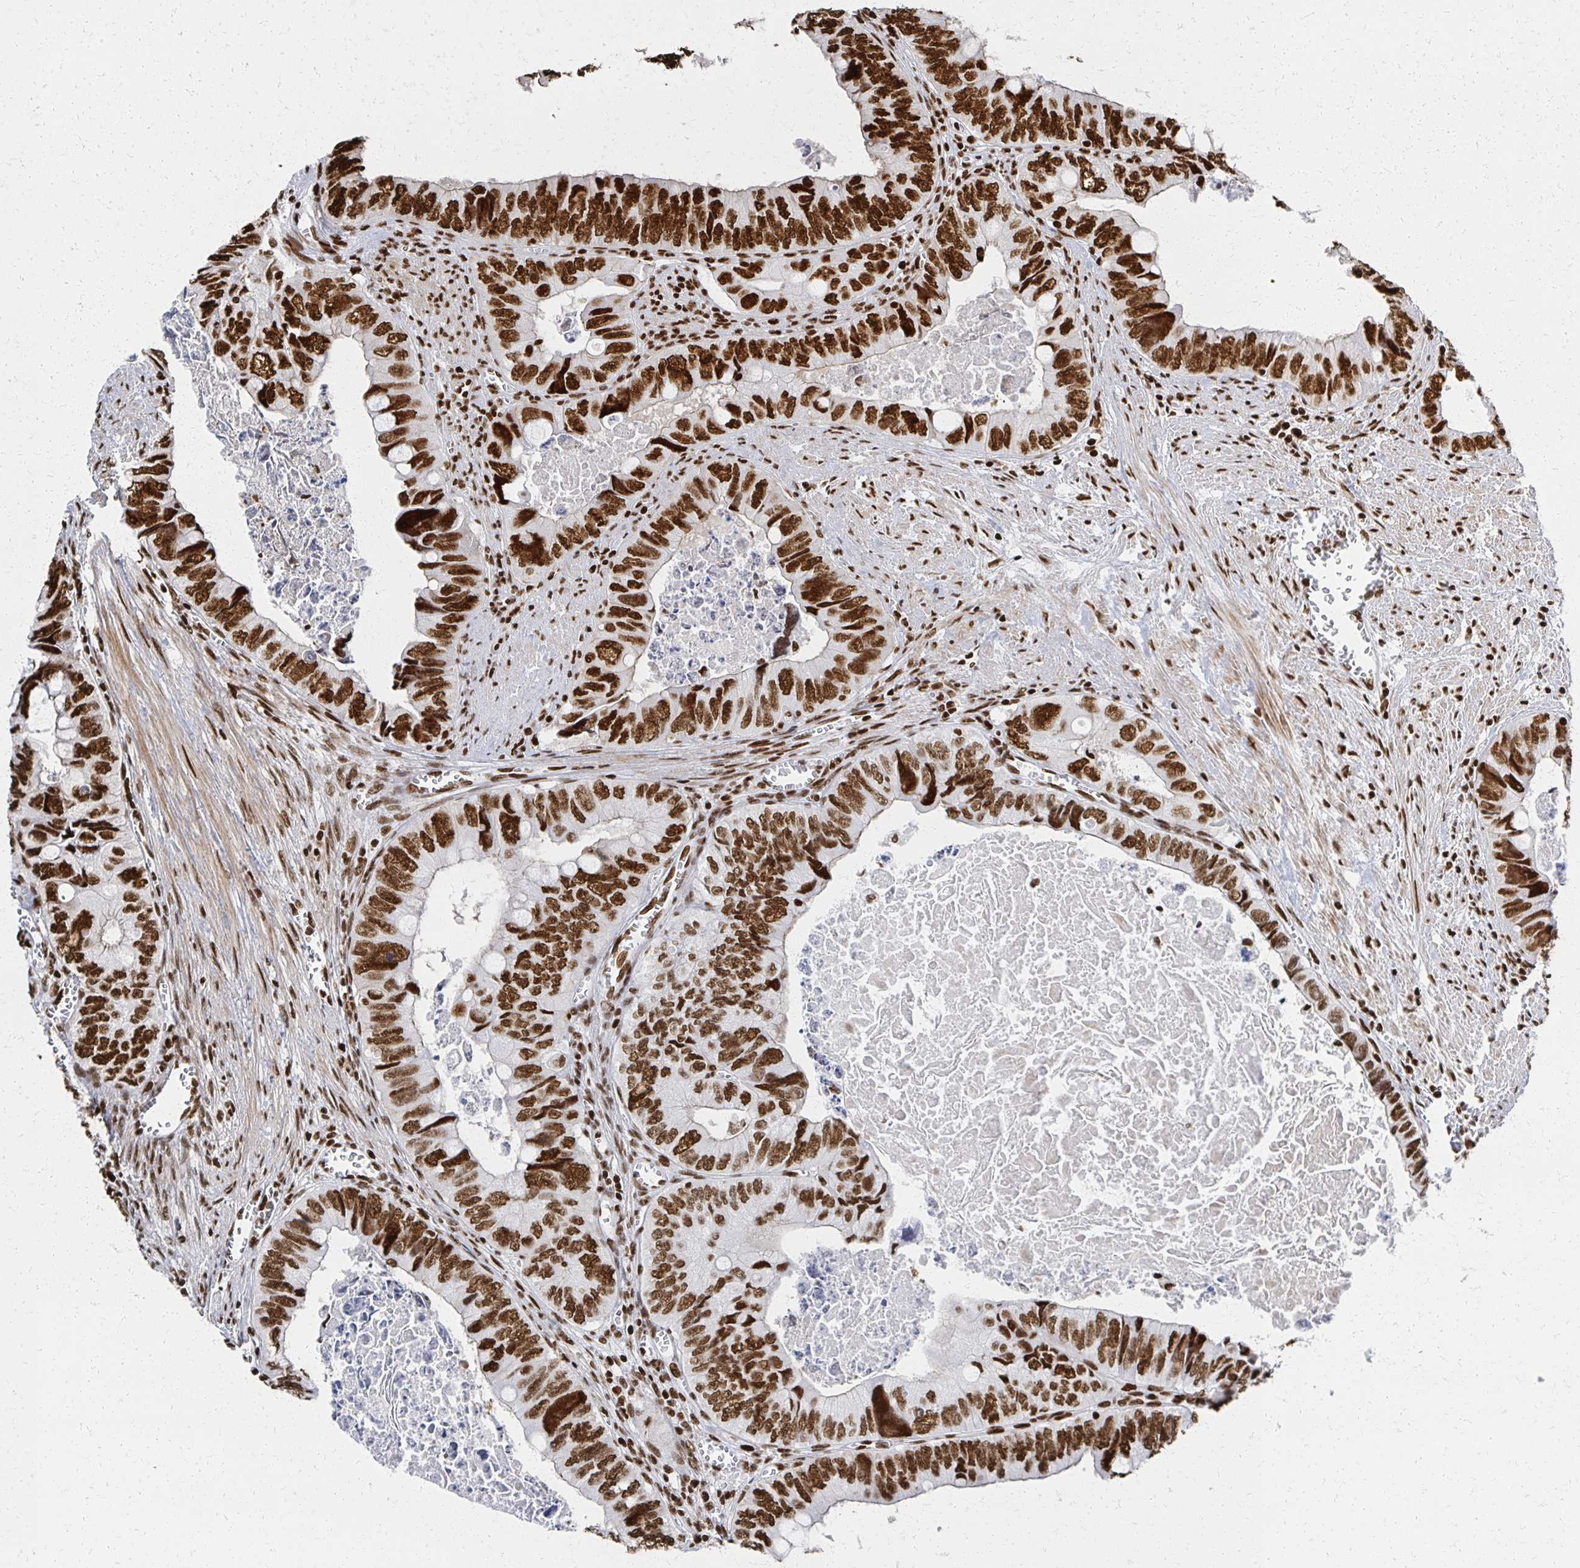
{"staining": {"intensity": "strong", "quantity": ">75%", "location": "nuclear"}, "tissue": "colorectal cancer", "cell_type": "Tumor cells", "image_type": "cancer", "snomed": [{"axis": "morphology", "description": "Adenocarcinoma, NOS"}, {"axis": "topography", "description": "Colon"}], "caption": "Strong nuclear staining for a protein is identified in about >75% of tumor cells of adenocarcinoma (colorectal) using immunohistochemistry (IHC).", "gene": "RBBP7", "patient": {"sex": "female", "age": 84}}